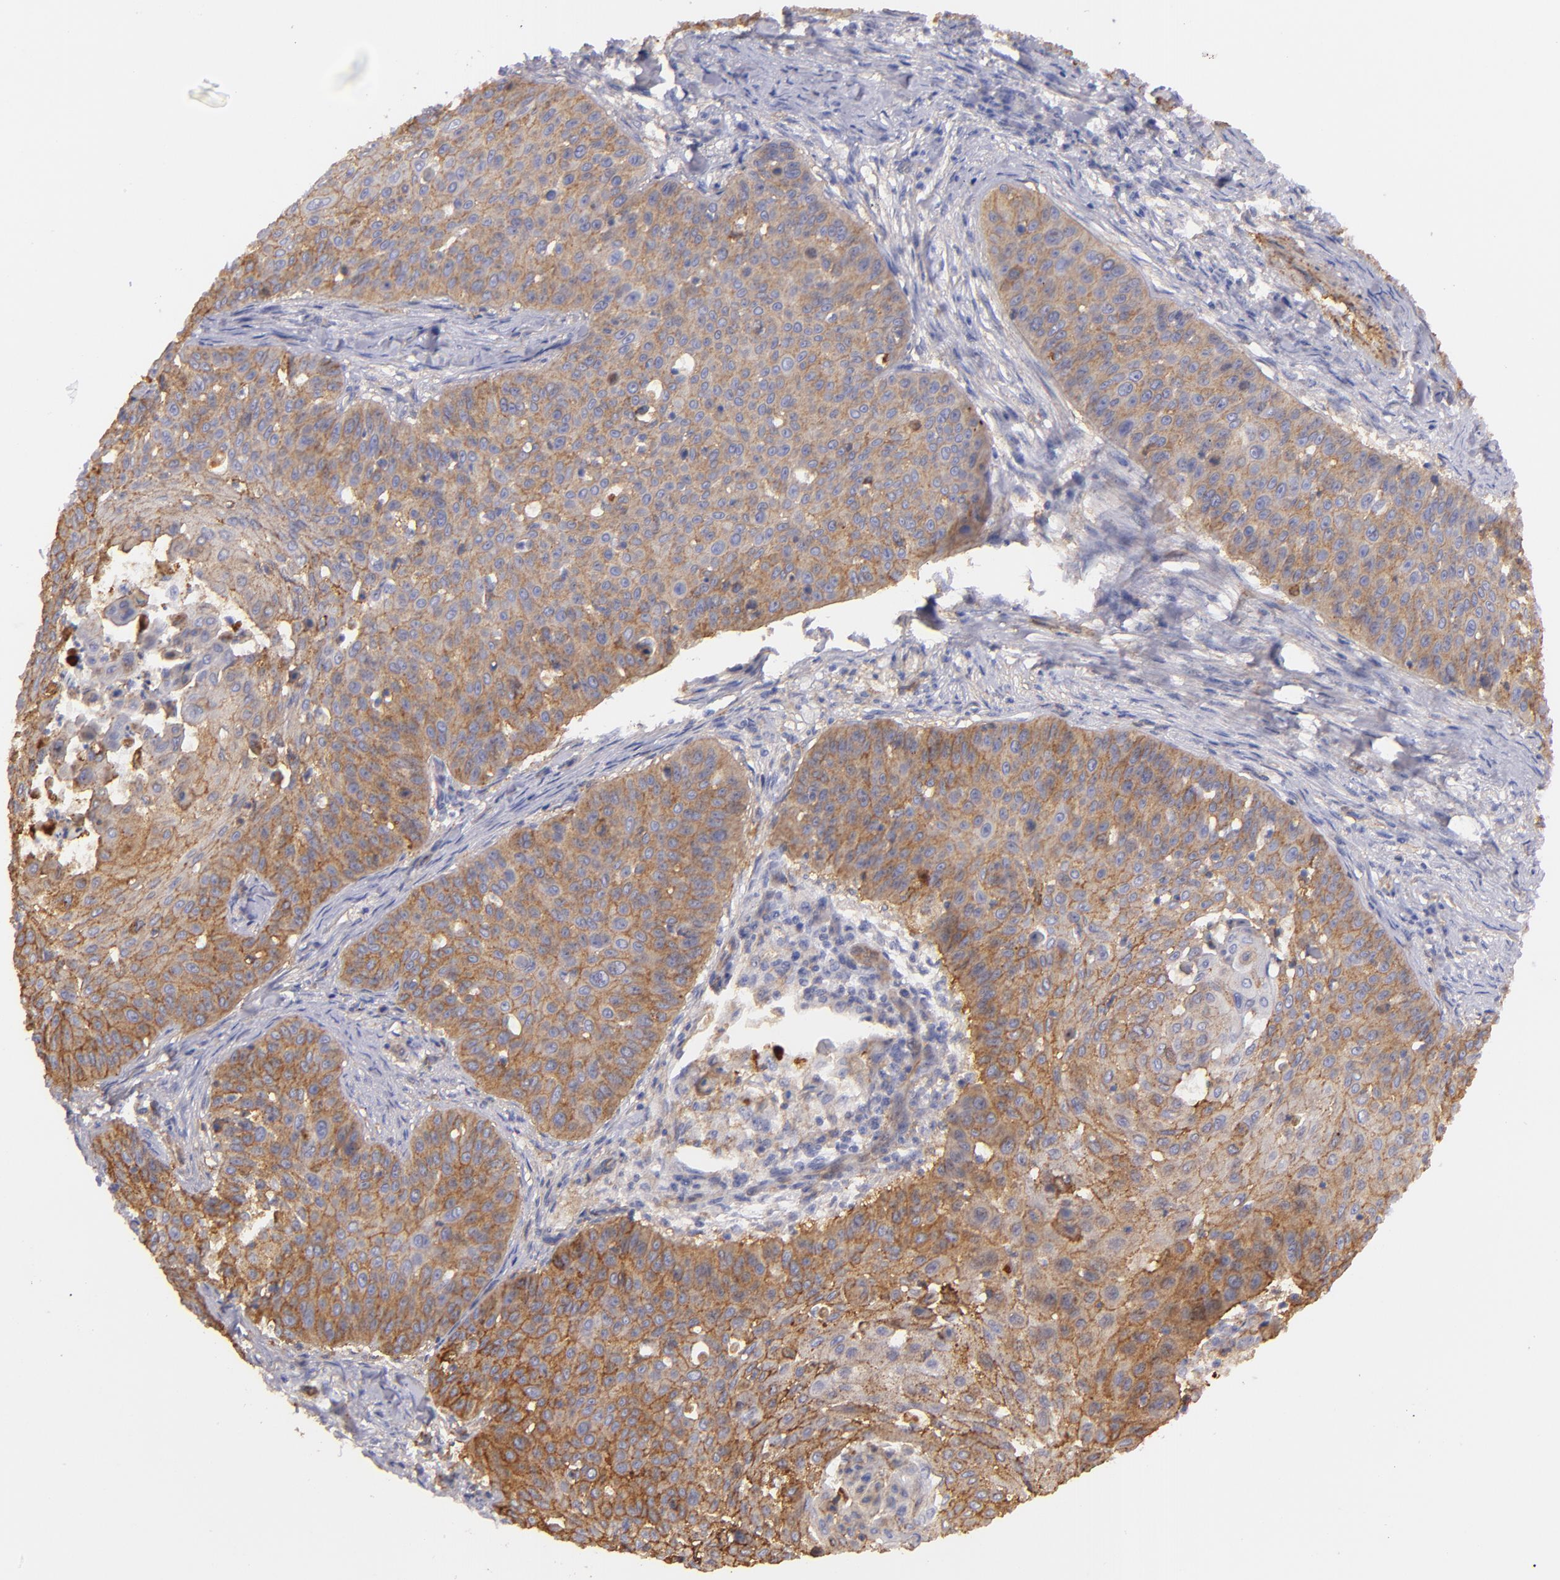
{"staining": {"intensity": "moderate", "quantity": "25%-75%", "location": "cytoplasmic/membranous"}, "tissue": "skin cancer", "cell_type": "Tumor cells", "image_type": "cancer", "snomed": [{"axis": "morphology", "description": "Squamous cell carcinoma, NOS"}, {"axis": "topography", "description": "Skin"}], "caption": "Tumor cells exhibit moderate cytoplasmic/membranous expression in approximately 25%-75% of cells in skin cancer (squamous cell carcinoma).", "gene": "CD151", "patient": {"sex": "male", "age": 82}}